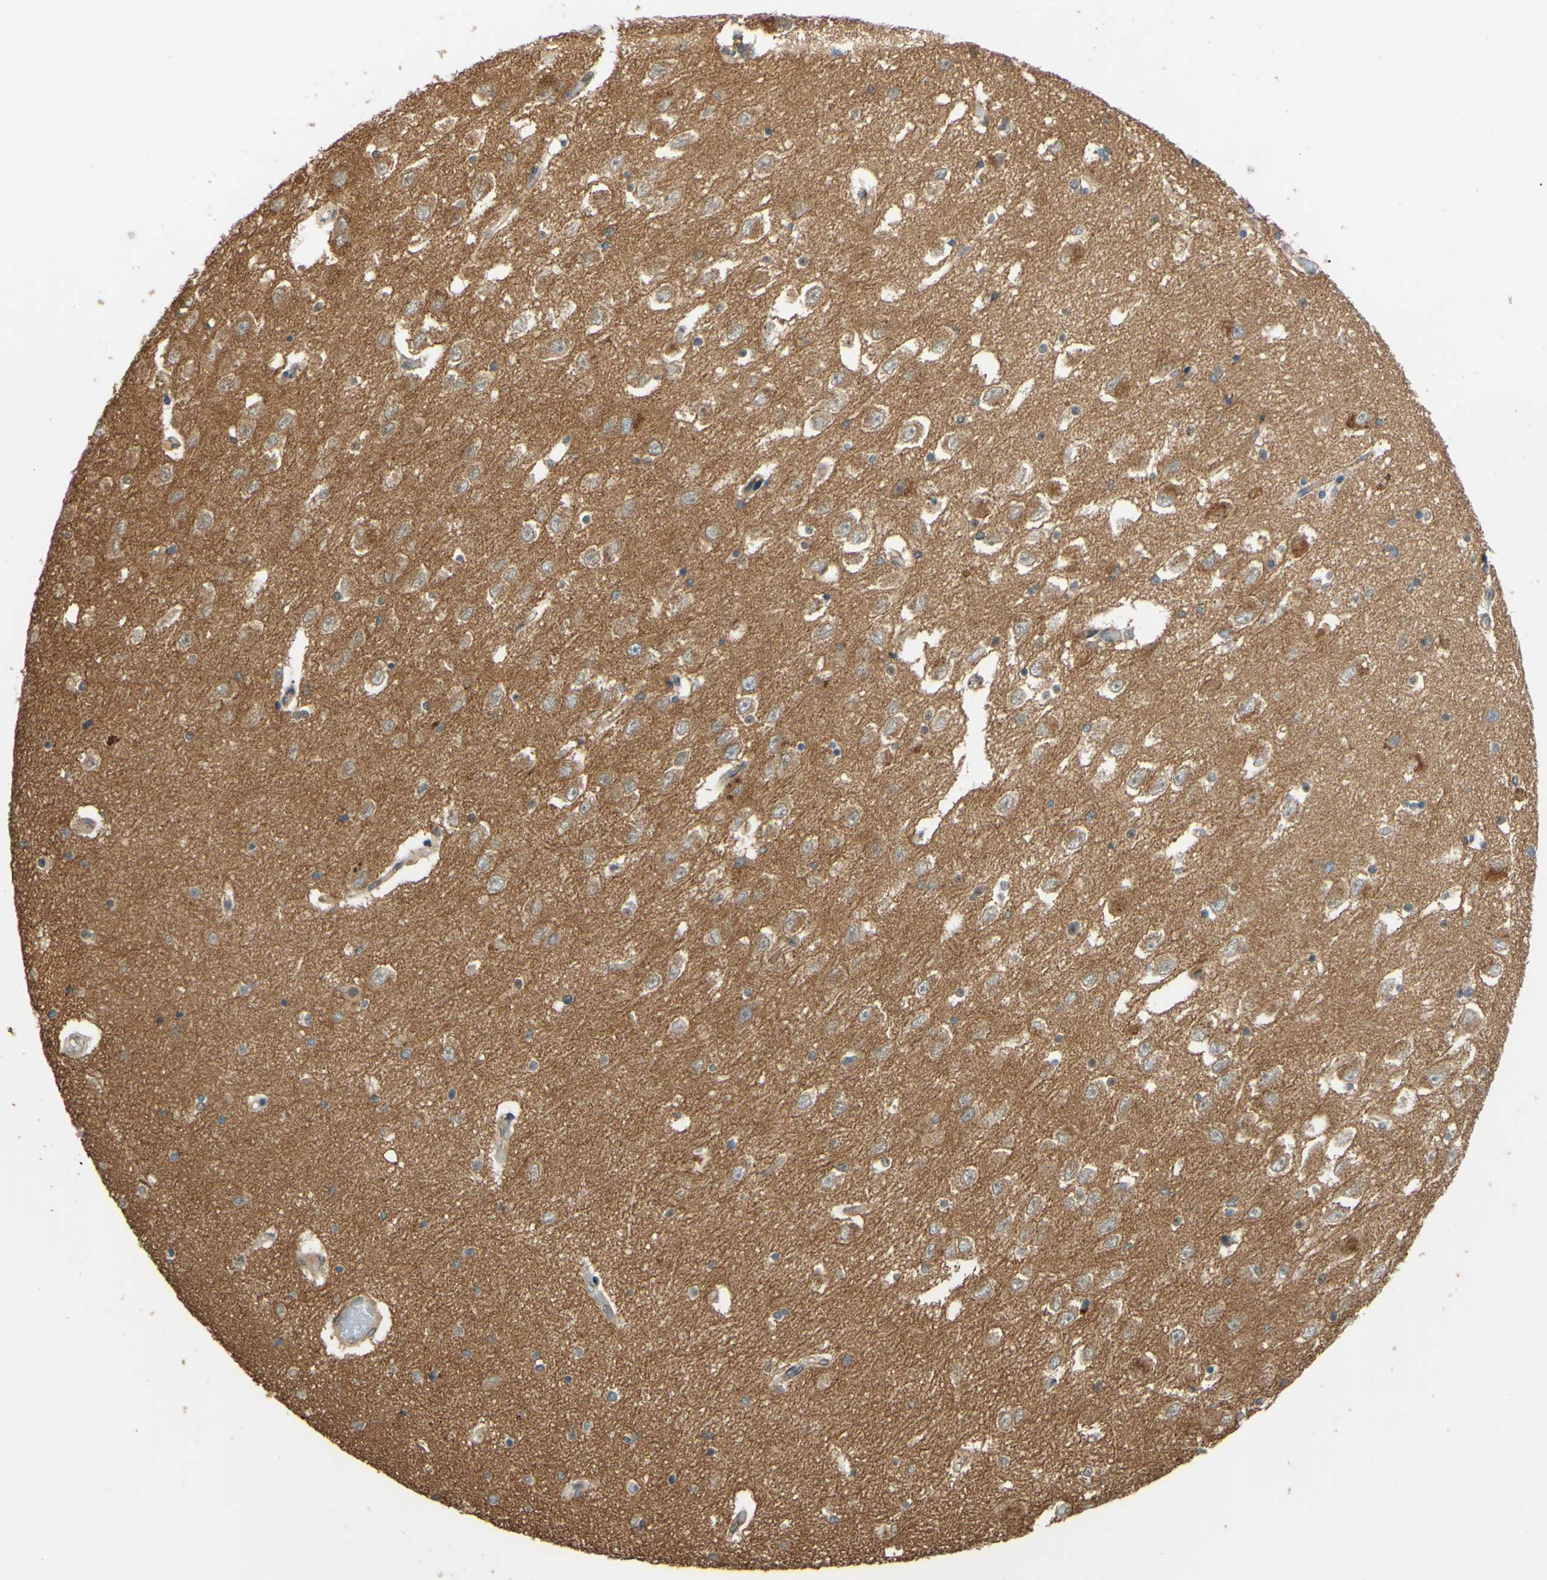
{"staining": {"intensity": "weak", "quantity": "25%-75%", "location": "cytoplasmic/membranous"}, "tissue": "hippocampus", "cell_type": "Glial cells", "image_type": "normal", "snomed": [{"axis": "morphology", "description": "Normal tissue, NOS"}, {"axis": "topography", "description": "Hippocampus"}], "caption": "Immunohistochemistry micrograph of unremarkable hippocampus: hippocampus stained using IHC exhibits low levels of weak protein expression localized specifically in the cytoplasmic/membranous of glial cells, appearing as a cytoplasmic/membranous brown color.", "gene": "POR", "patient": {"sex": "female", "age": 54}}